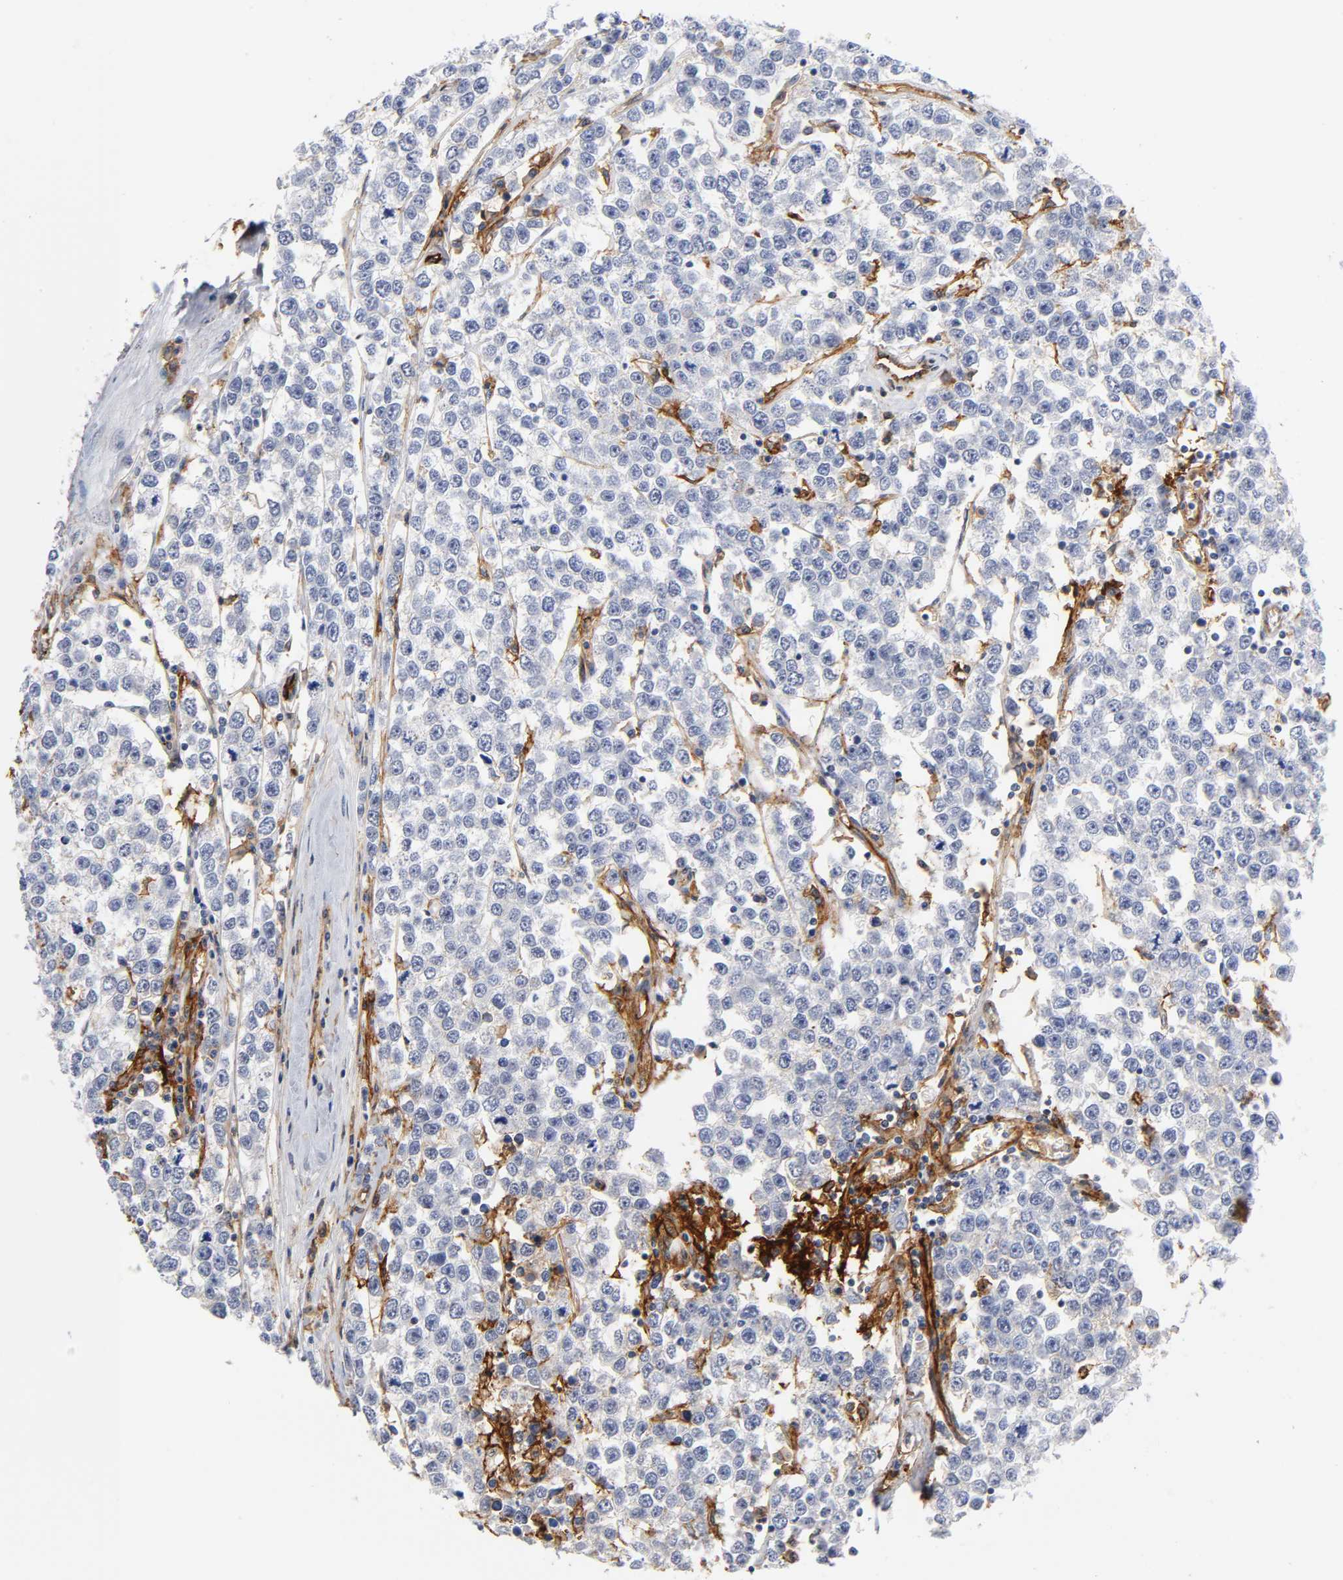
{"staining": {"intensity": "negative", "quantity": "none", "location": "none"}, "tissue": "testis cancer", "cell_type": "Tumor cells", "image_type": "cancer", "snomed": [{"axis": "morphology", "description": "Seminoma, NOS"}, {"axis": "morphology", "description": "Carcinoma, Embryonal, NOS"}, {"axis": "topography", "description": "Testis"}], "caption": "Immunohistochemistry photomicrograph of human testis cancer (seminoma) stained for a protein (brown), which displays no expression in tumor cells.", "gene": "ICAM1", "patient": {"sex": "male", "age": 52}}